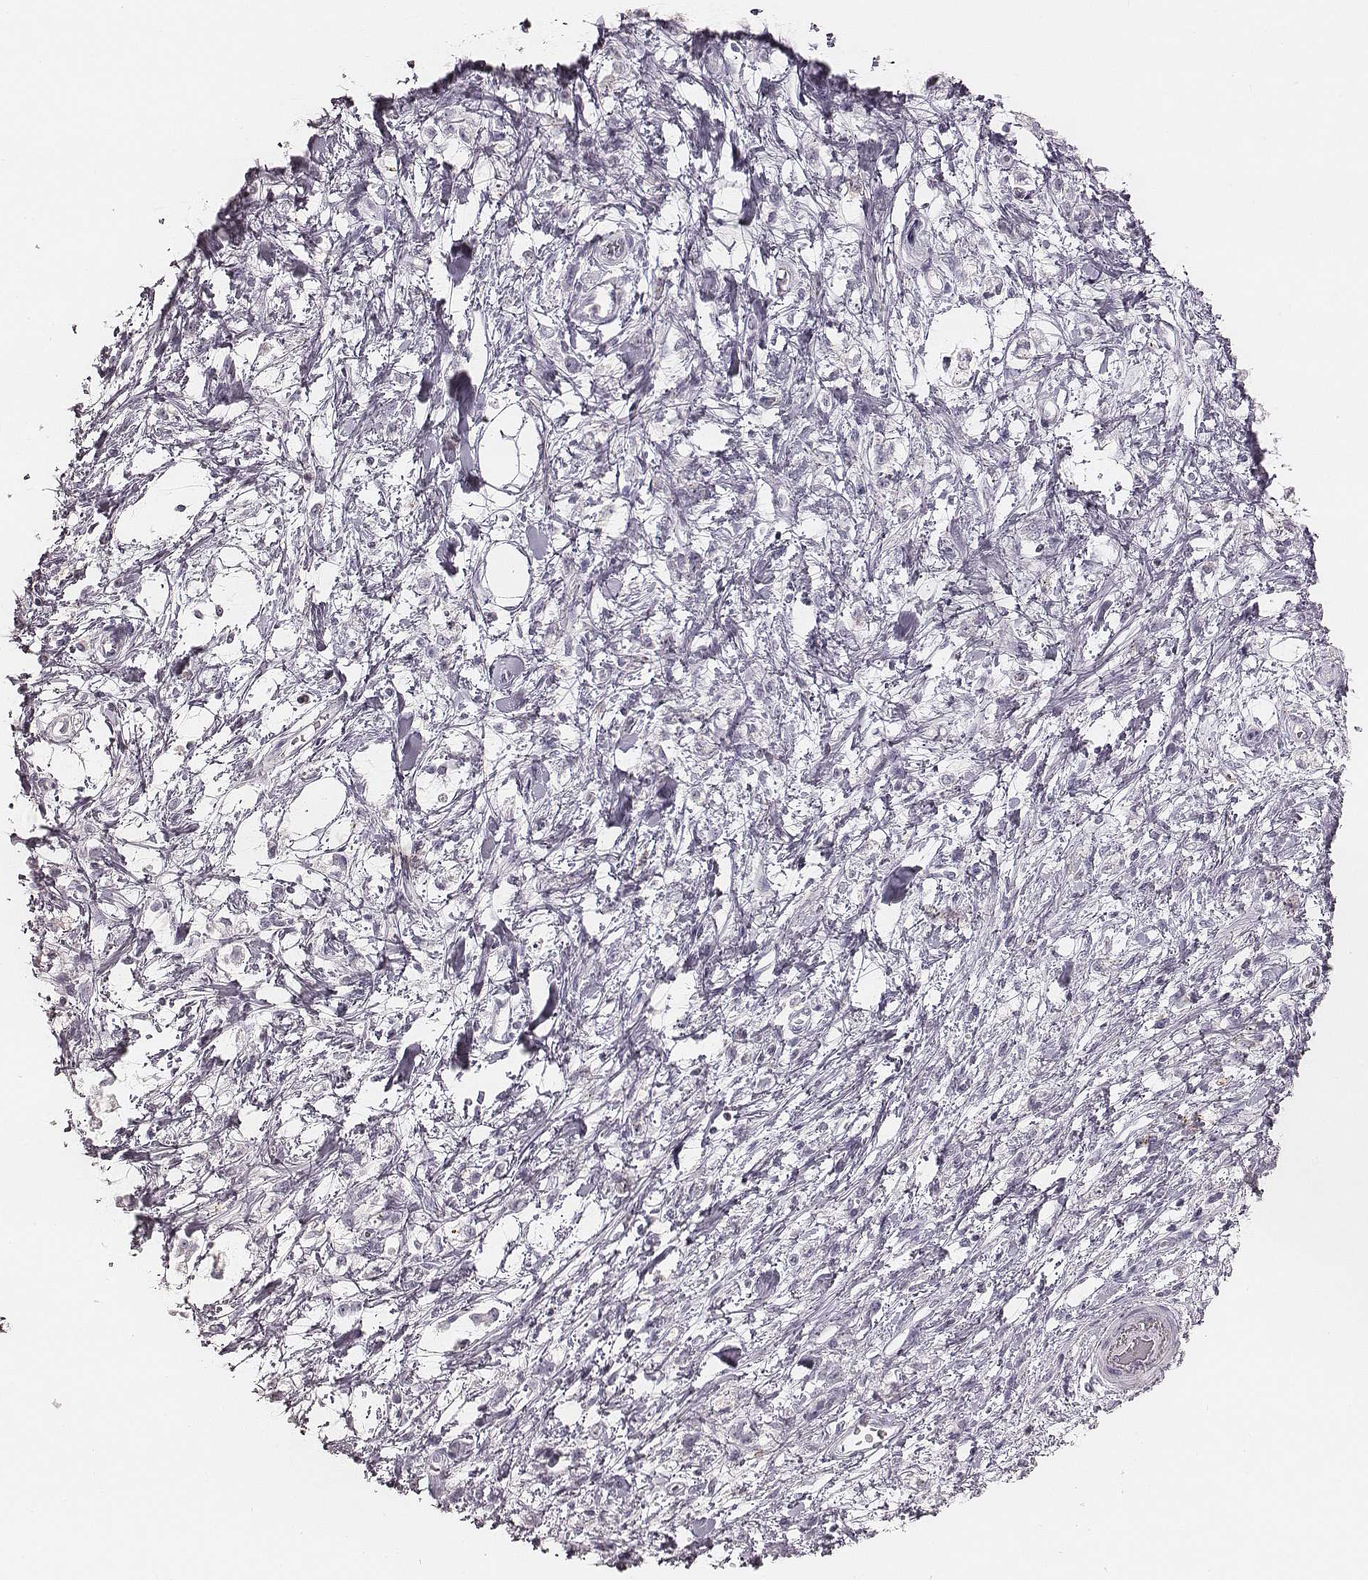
{"staining": {"intensity": "negative", "quantity": "none", "location": "none"}, "tissue": "stomach cancer", "cell_type": "Tumor cells", "image_type": "cancer", "snomed": [{"axis": "morphology", "description": "Adenocarcinoma, NOS"}, {"axis": "topography", "description": "Stomach"}], "caption": "The immunohistochemistry (IHC) histopathology image has no significant staining in tumor cells of stomach cancer tissue. (DAB immunohistochemistry with hematoxylin counter stain).", "gene": "ZNF365", "patient": {"sex": "female", "age": 60}}